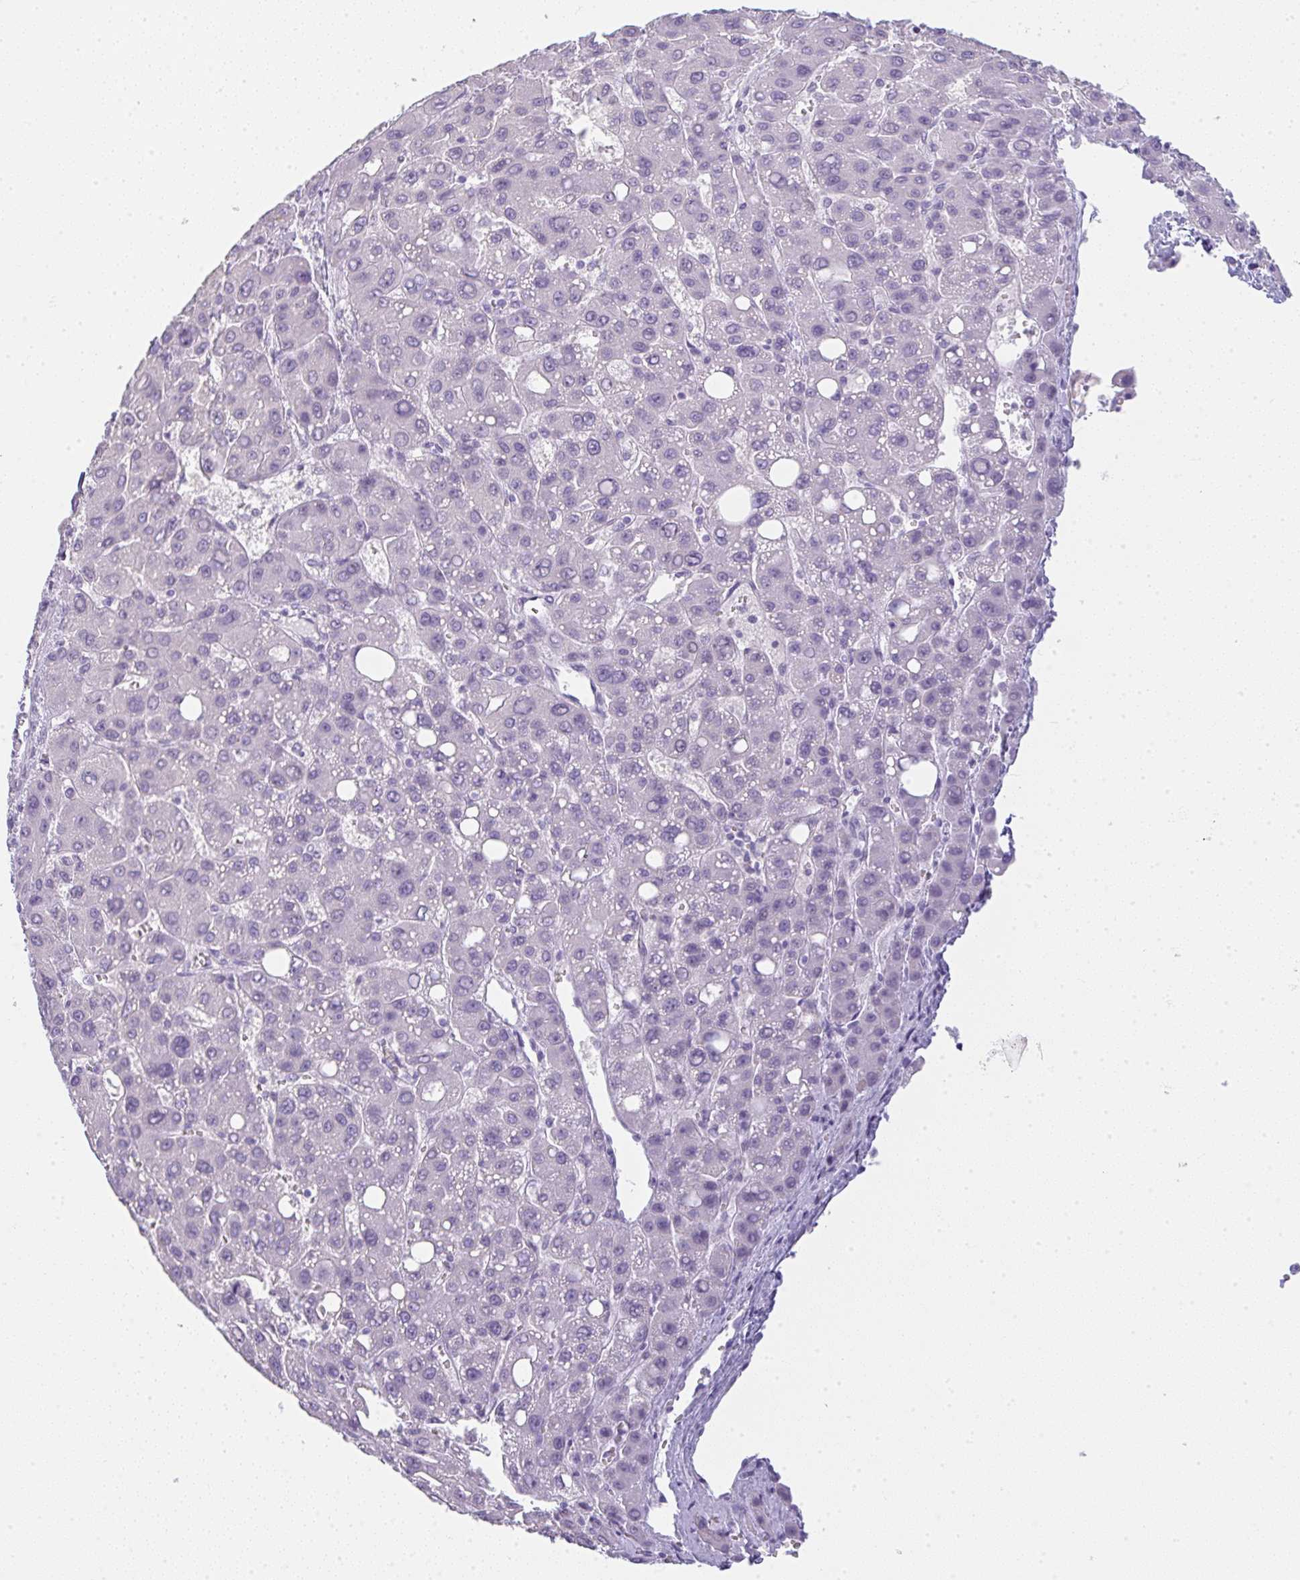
{"staining": {"intensity": "negative", "quantity": "none", "location": "none"}, "tissue": "liver cancer", "cell_type": "Tumor cells", "image_type": "cancer", "snomed": [{"axis": "morphology", "description": "Carcinoma, Hepatocellular, NOS"}, {"axis": "topography", "description": "Liver"}], "caption": "DAB immunohistochemical staining of human liver cancer demonstrates no significant staining in tumor cells. (Brightfield microscopy of DAB (3,3'-diaminobenzidine) IHC at high magnification).", "gene": "LPAR4", "patient": {"sex": "male", "age": 55}}